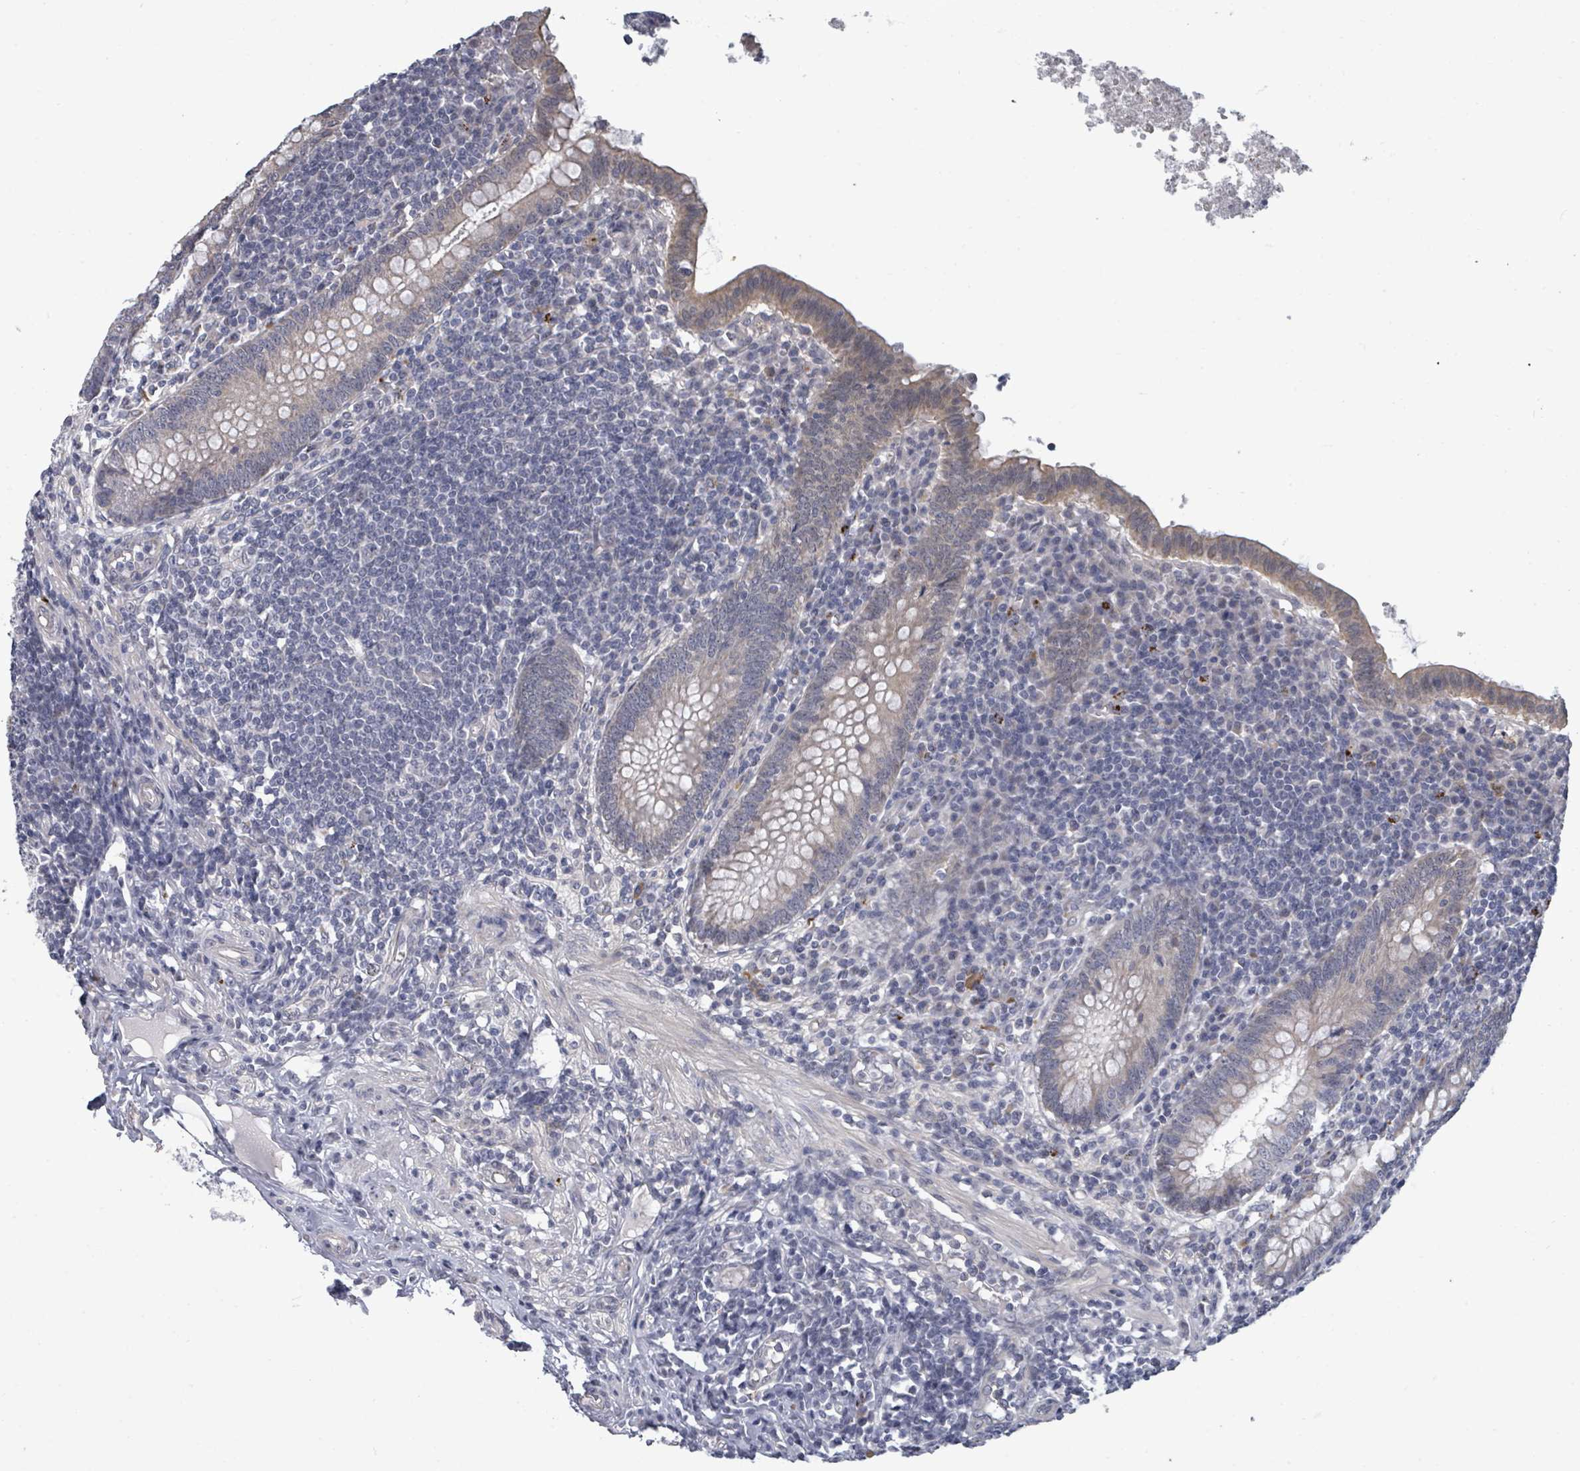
{"staining": {"intensity": "weak", "quantity": "25%-75%", "location": "cytoplasmic/membranous"}, "tissue": "appendix", "cell_type": "Glandular cells", "image_type": "normal", "snomed": [{"axis": "morphology", "description": "Normal tissue, NOS"}, {"axis": "topography", "description": "Appendix"}], "caption": "A low amount of weak cytoplasmic/membranous expression is seen in approximately 25%-75% of glandular cells in normal appendix. (DAB (3,3'-diaminobenzidine) IHC, brown staining for protein, blue staining for nuclei).", "gene": "ASB12", "patient": {"sex": "male", "age": 83}}